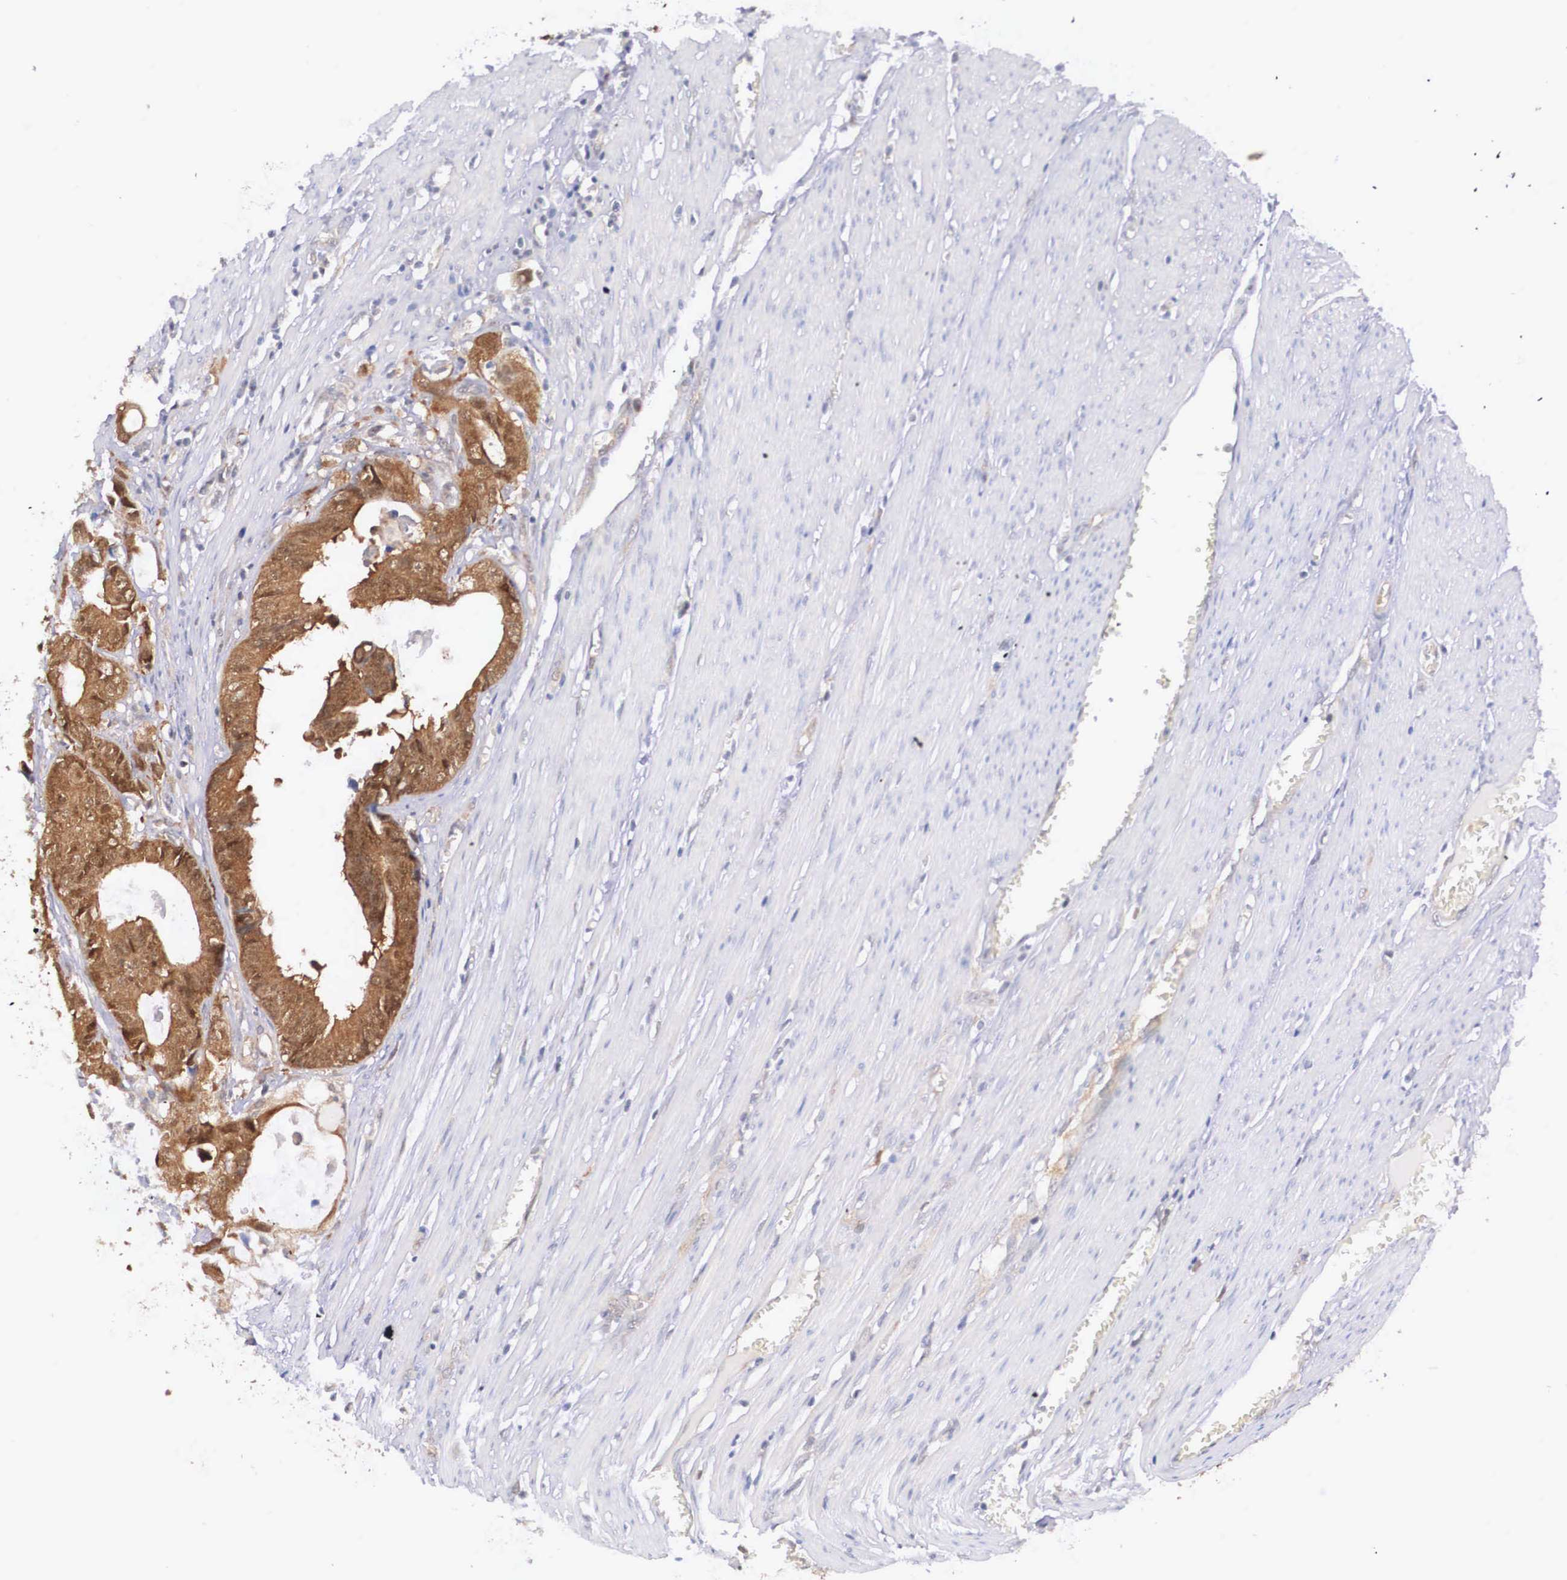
{"staining": {"intensity": "strong", "quantity": ">75%", "location": "cytoplasmic/membranous"}, "tissue": "colorectal cancer", "cell_type": "Tumor cells", "image_type": "cancer", "snomed": [{"axis": "morphology", "description": "Adenocarcinoma, NOS"}, {"axis": "topography", "description": "Rectum"}], "caption": "High-power microscopy captured an IHC micrograph of colorectal cancer (adenocarcinoma), revealing strong cytoplasmic/membranous positivity in approximately >75% of tumor cells.", "gene": "IGBP1", "patient": {"sex": "female", "age": 98}}